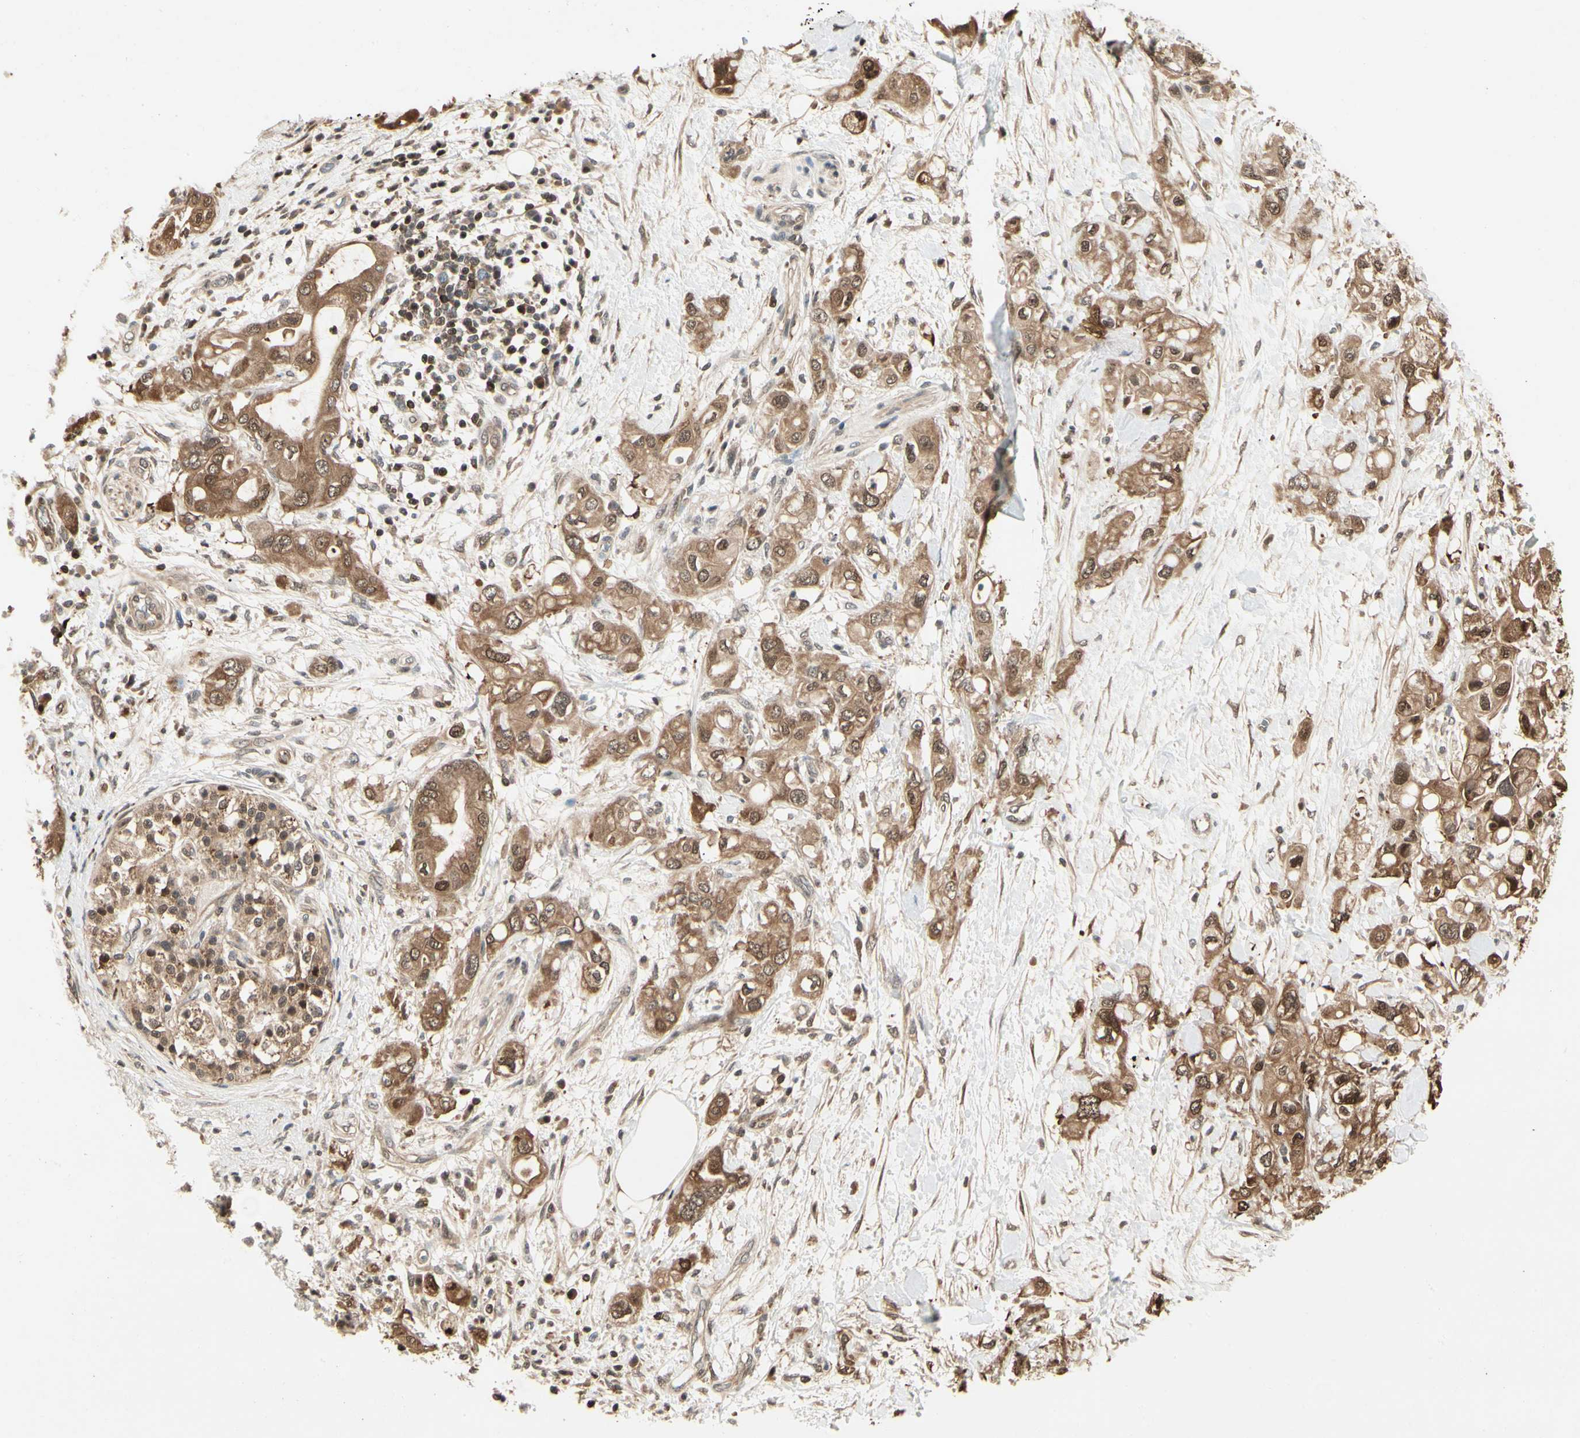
{"staining": {"intensity": "moderate", "quantity": ">75%", "location": "cytoplasmic/membranous,nuclear"}, "tissue": "pancreatic cancer", "cell_type": "Tumor cells", "image_type": "cancer", "snomed": [{"axis": "morphology", "description": "Adenocarcinoma, NOS"}, {"axis": "topography", "description": "Pancreas"}], "caption": "Immunohistochemical staining of adenocarcinoma (pancreatic) reveals medium levels of moderate cytoplasmic/membranous and nuclear staining in about >75% of tumor cells.", "gene": "YWHAQ", "patient": {"sex": "female", "age": 56}}